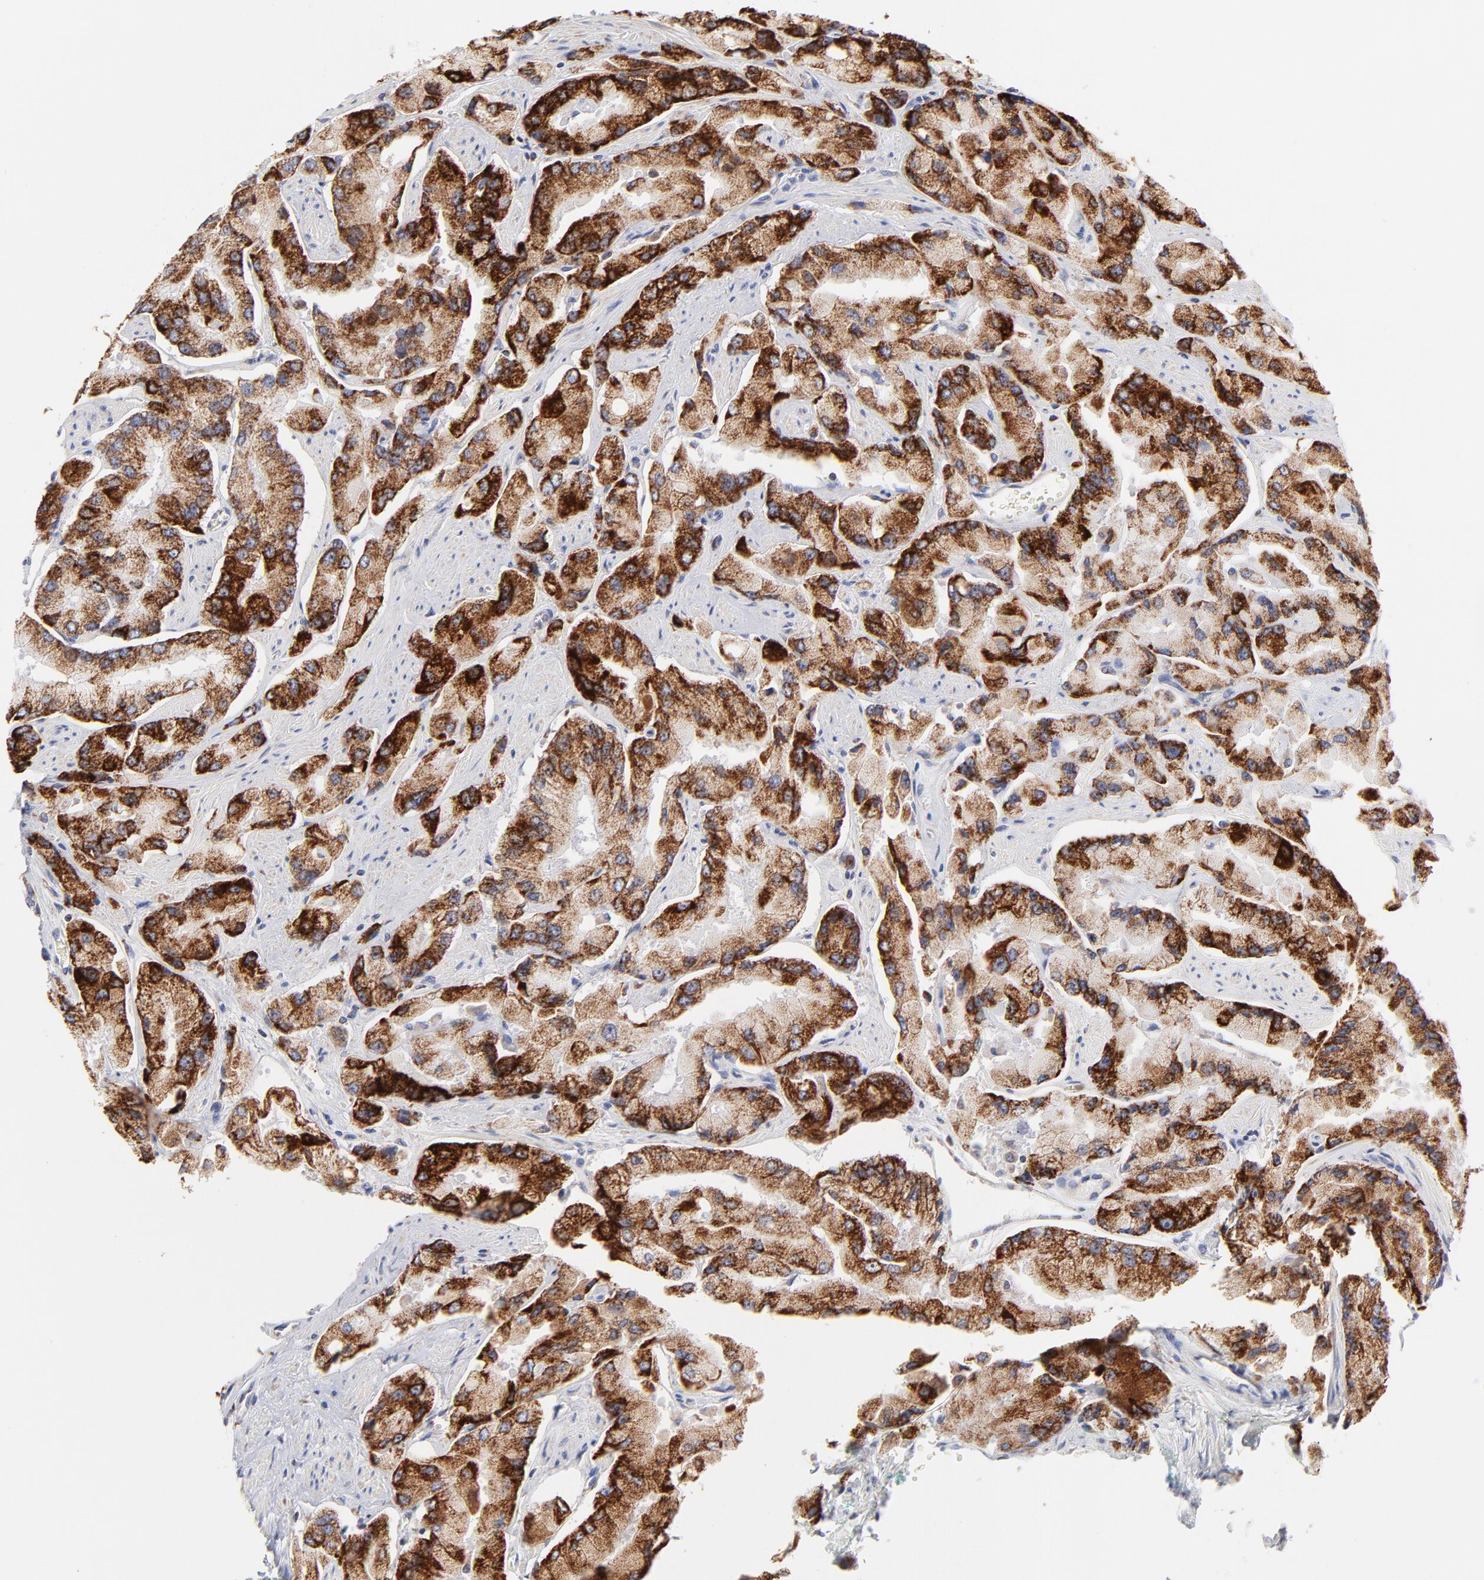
{"staining": {"intensity": "strong", "quantity": ">75%", "location": "cytoplasmic/membranous"}, "tissue": "prostate cancer", "cell_type": "Tumor cells", "image_type": "cancer", "snomed": [{"axis": "morphology", "description": "Adenocarcinoma, High grade"}, {"axis": "topography", "description": "Prostate"}], "caption": "High-magnification brightfield microscopy of prostate adenocarcinoma (high-grade) stained with DAB (3,3'-diaminobenzidine) (brown) and counterstained with hematoxylin (blue). tumor cells exhibit strong cytoplasmic/membranous expression is appreciated in approximately>75% of cells.", "gene": "TIMM8A", "patient": {"sex": "male", "age": 58}}